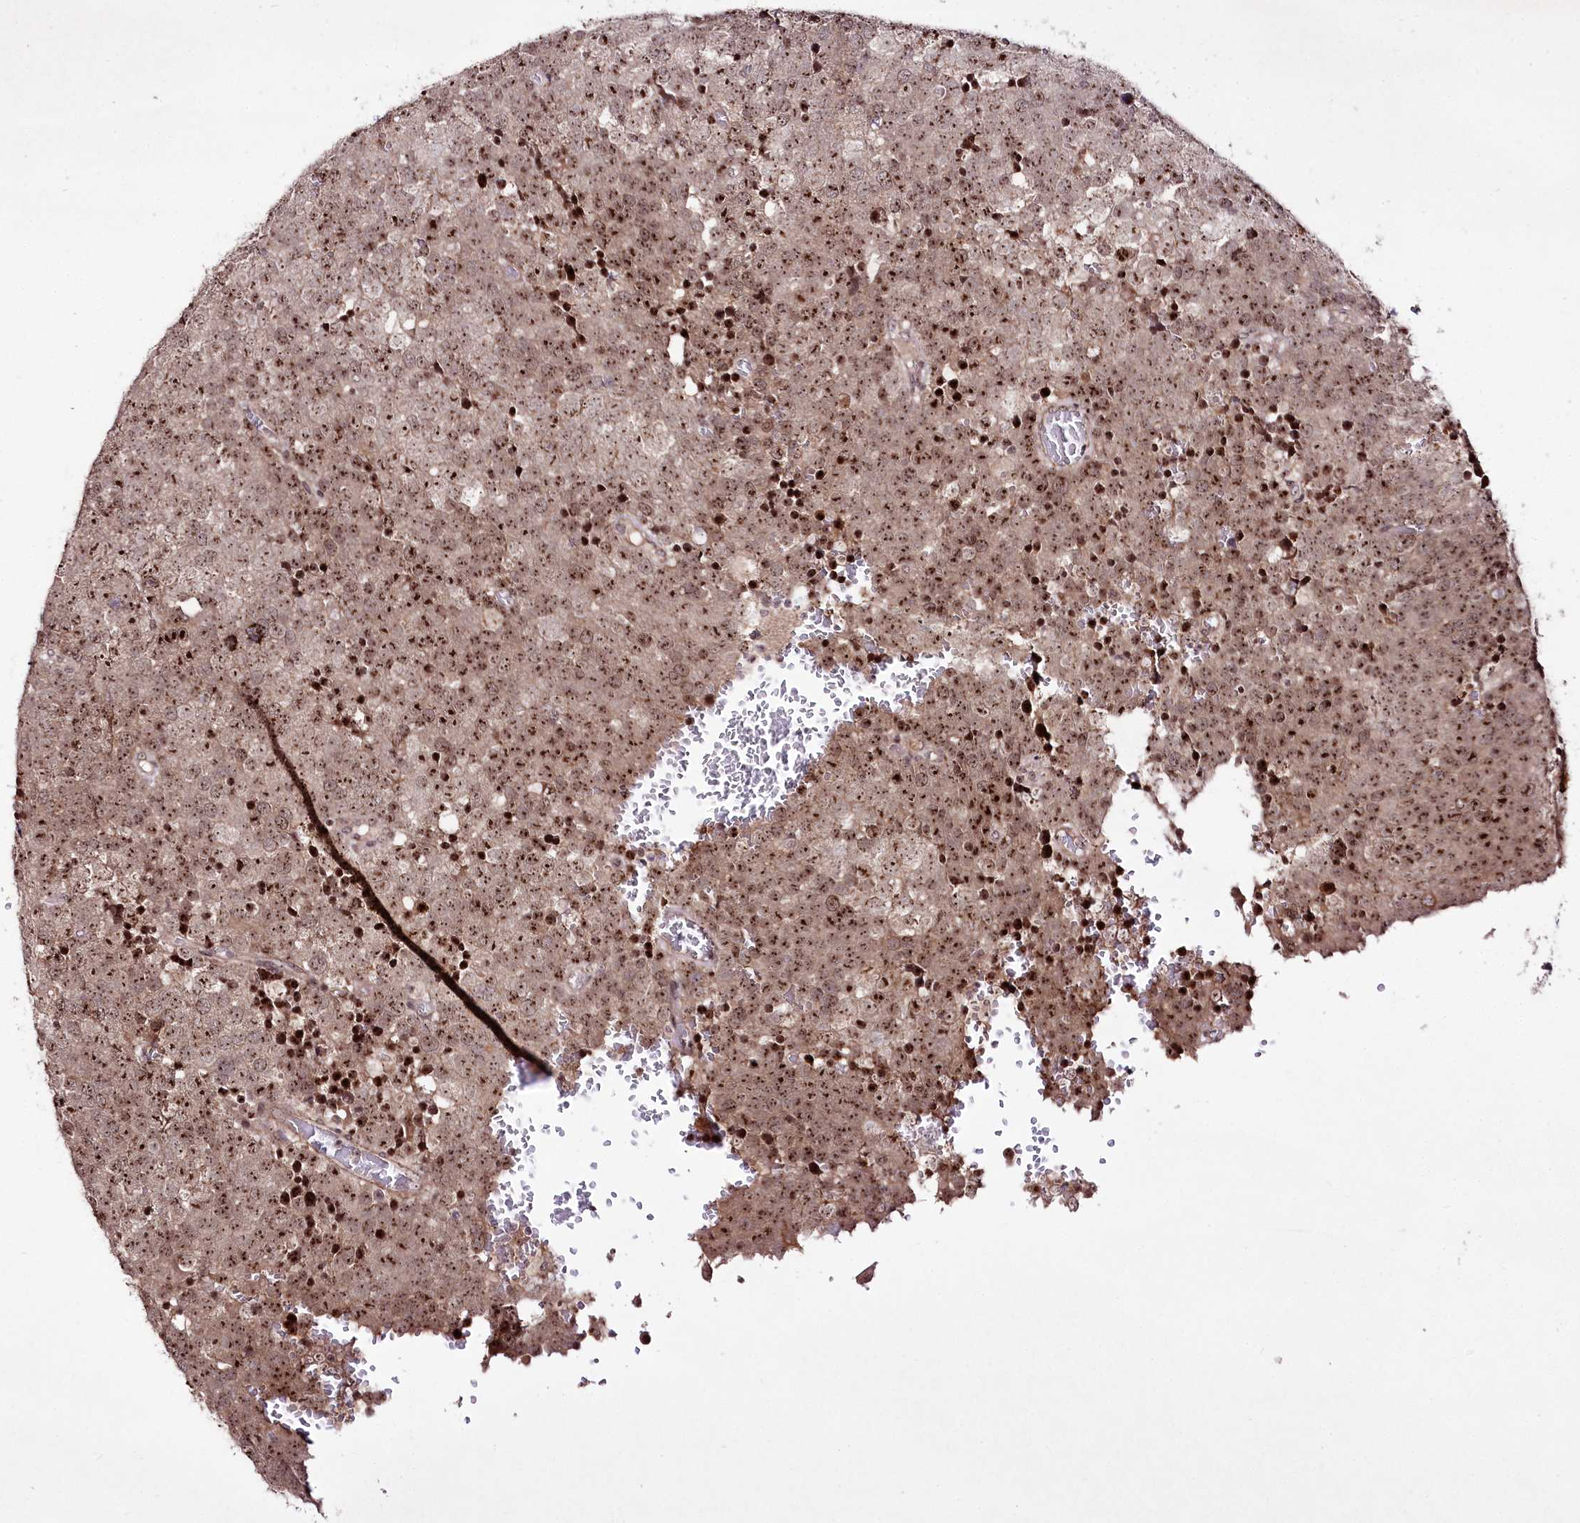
{"staining": {"intensity": "moderate", "quantity": ">75%", "location": "nuclear"}, "tissue": "testis cancer", "cell_type": "Tumor cells", "image_type": "cancer", "snomed": [{"axis": "morphology", "description": "Seminoma, NOS"}, {"axis": "topography", "description": "Testis"}], "caption": "The photomicrograph displays immunohistochemical staining of testis cancer (seminoma). There is moderate nuclear staining is seen in about >75% of tumor cells. (DAB (3,3'-diaminobenzidine) = brown stain, brightfield microscopy at high magnification).", "gene": "CCDC59", "patient": {"sex": "male", "age": 71}}